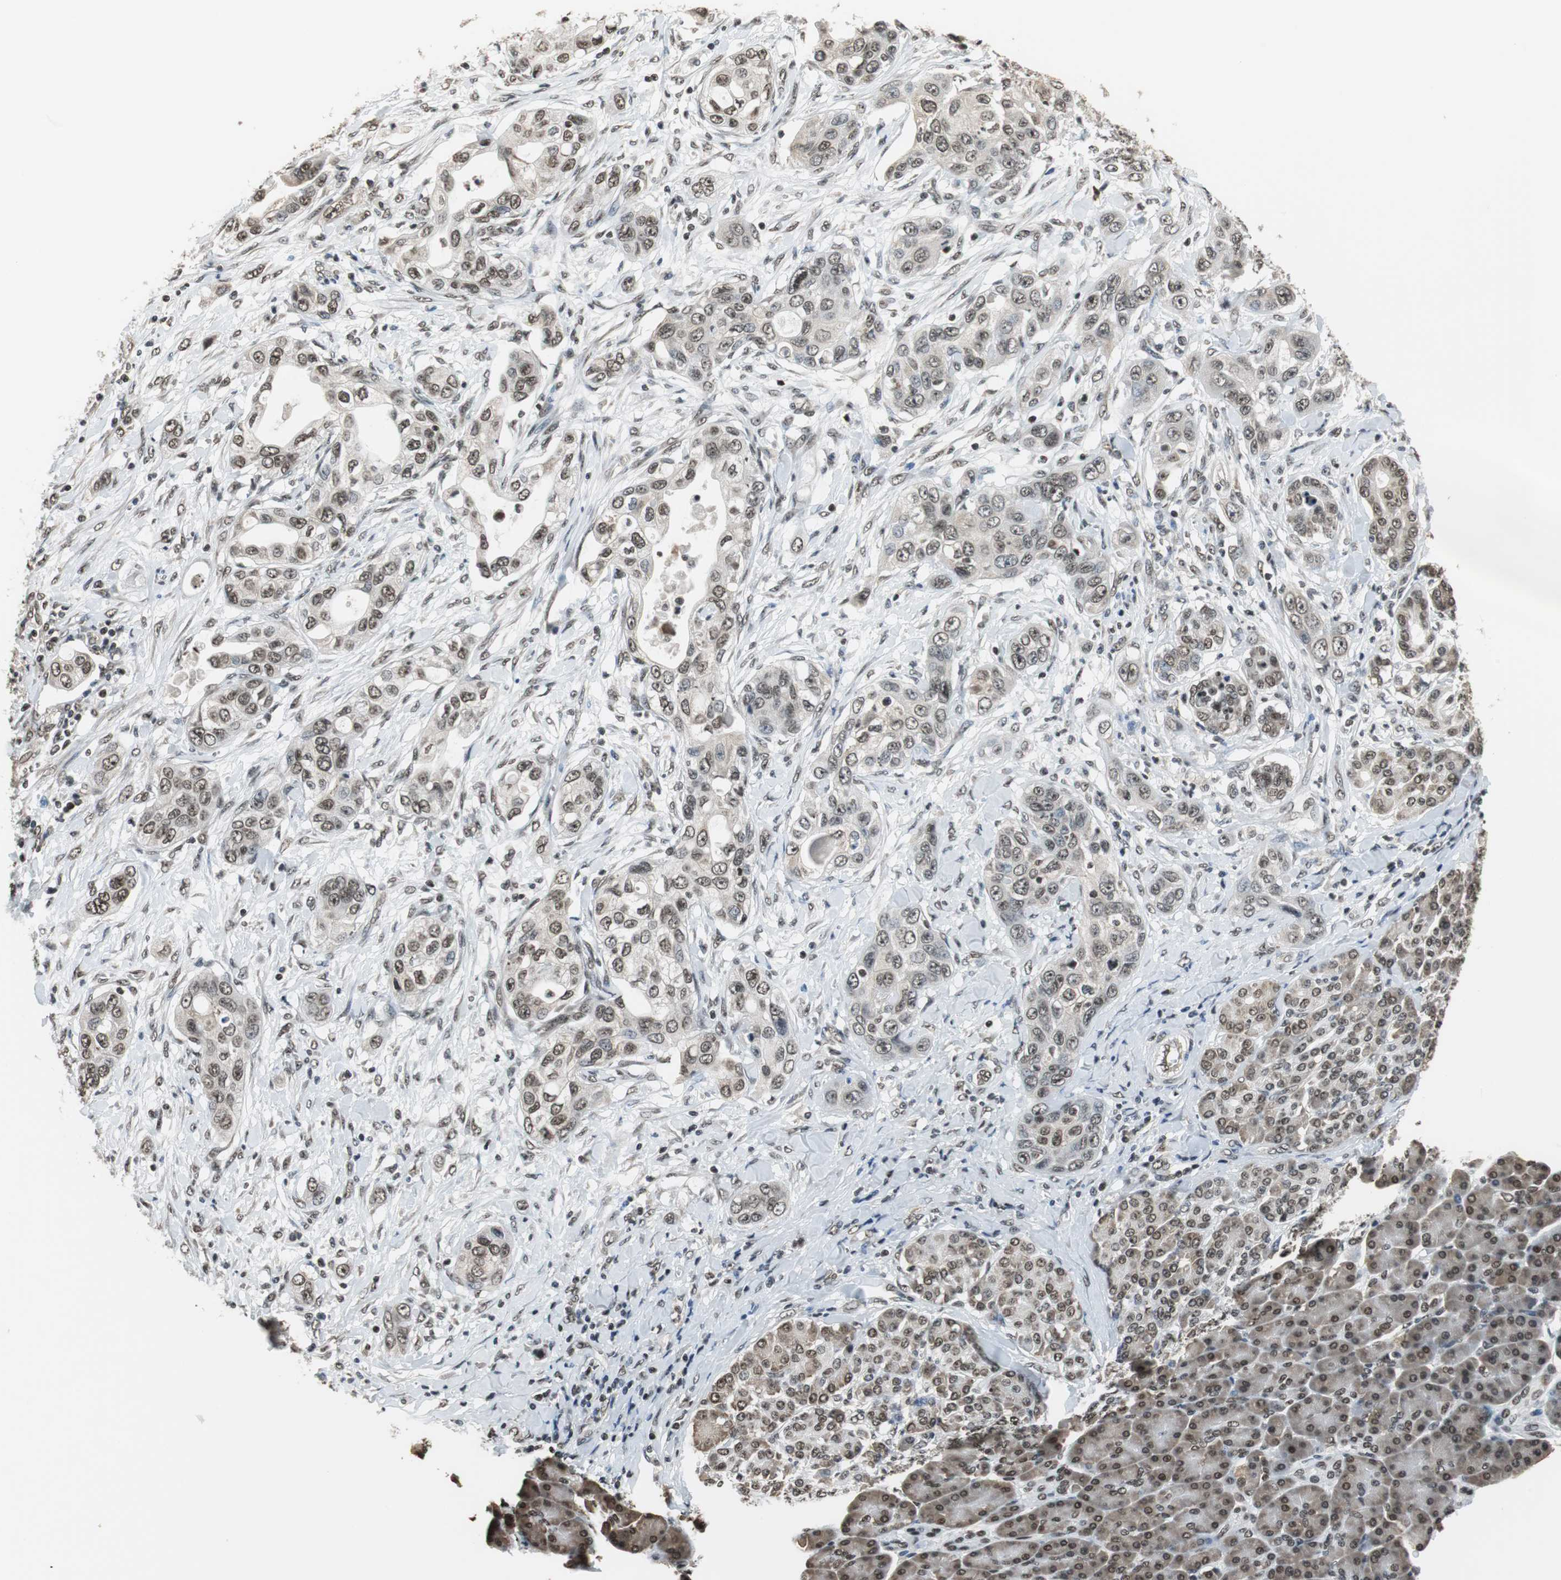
{"staining": {"intensity": "moderate", "quantity": ">75%", "location": "nuclear"}, "tissue": "pancreatic cancer", "cell_type": "Tumor cells", "image_type": "cancer", "snomed": [{"axis": "morphology", "description": "Adenocarcinoma, NOS"}, {"axis": "topography", "description": "Pancreas"}], "caption": "The image demonstrates a brown stain indicating the presence of a protein in the nuclear of tumor cells in pancreatic adenocarcinoma. (IHC, brightfield microscopy, high magnification).", "gene": "REST", "patient": {"sex": "female", "age": 70}}